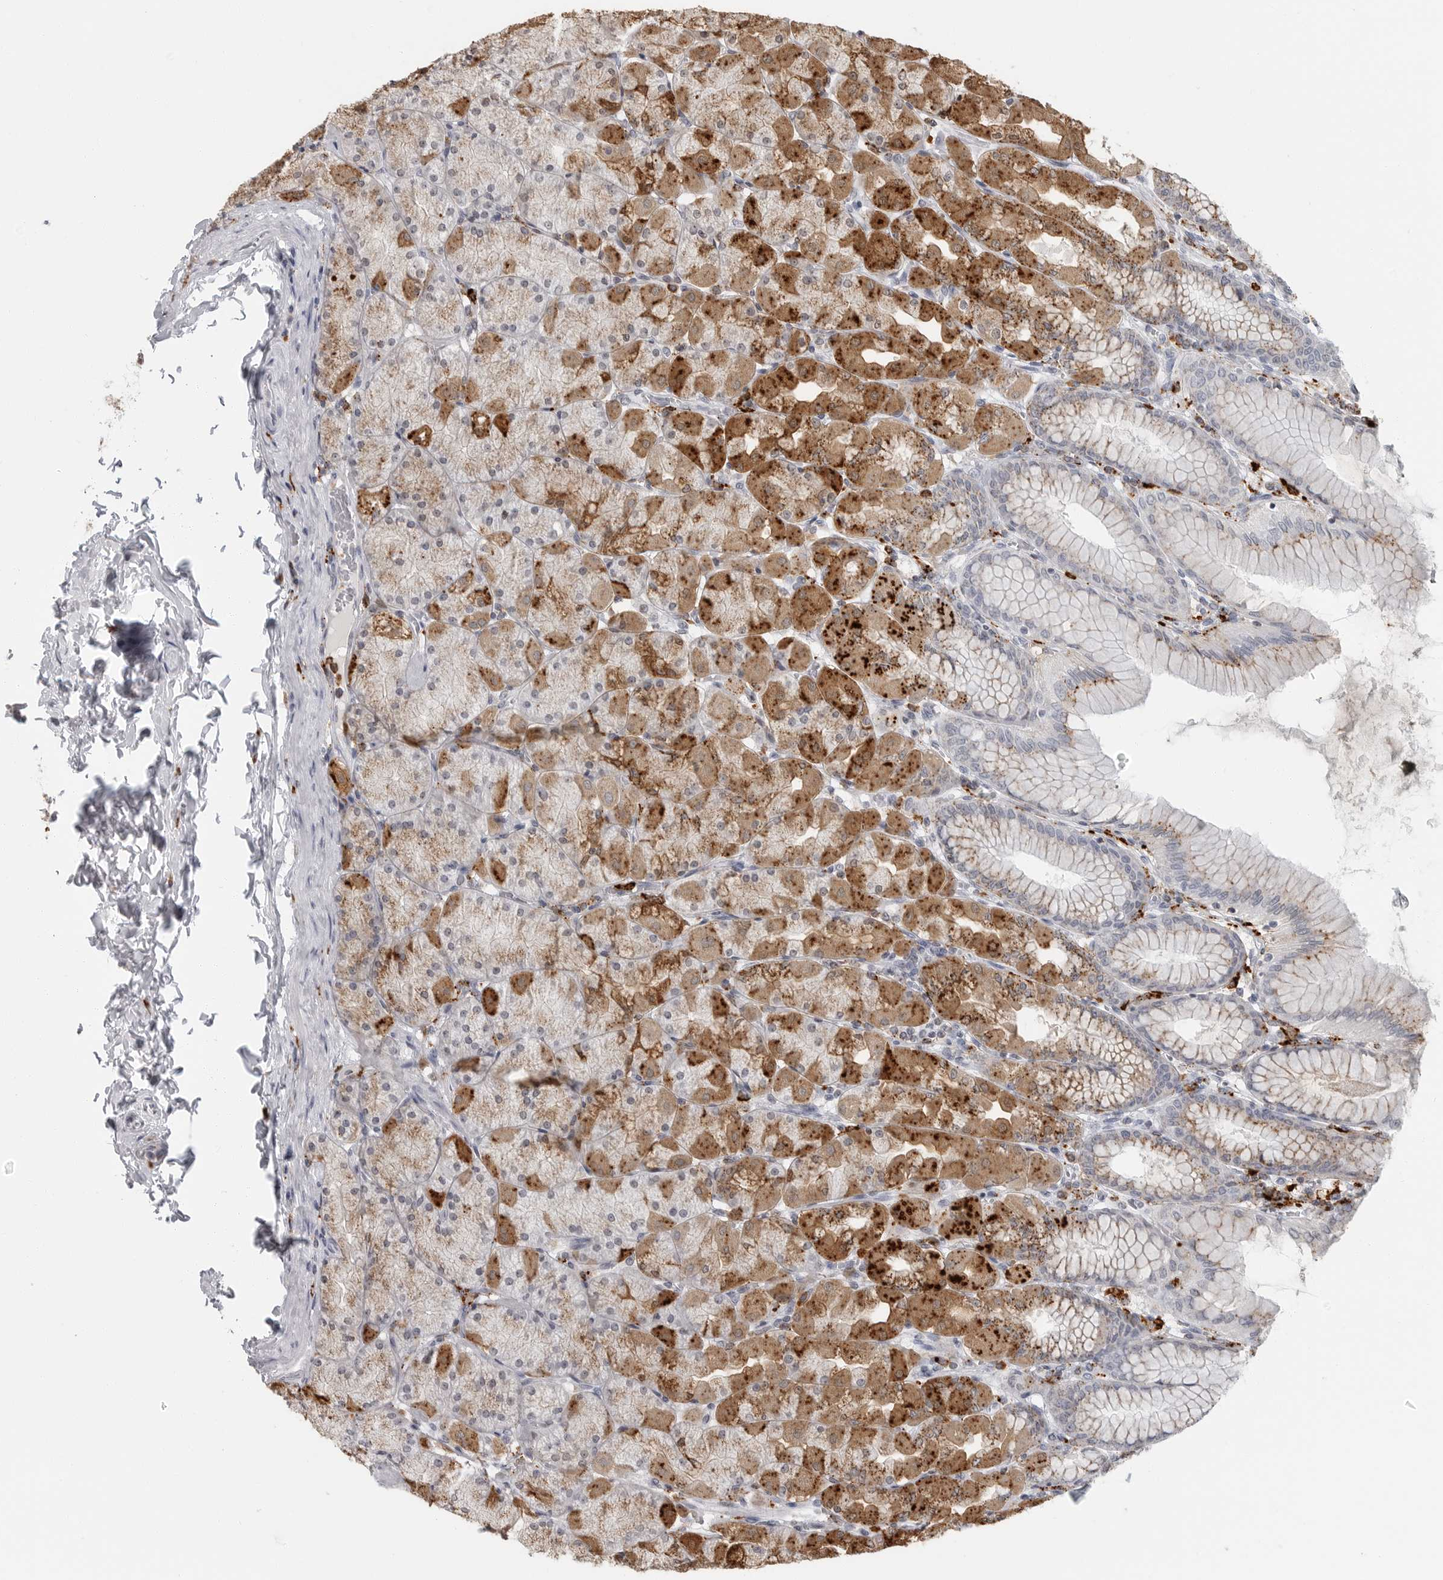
{"staining": {"intensity": "strong", "quantity": "25%-75%", "location": "cytoplasmic/membranous"}, "tissue": "stomach", "cell_type": "Glandular cells", "image_type": "normal", "snomed": [{"axis": "morphology", "description": "Normal tissue, NOS"}, {"axis": "topography", "description": "Stomach, upper"}], "caption": "The immunohistochemical stain highlights strong cytoplasmic/membranous staining in glandular cells of normal stomach.", "gene": "IFI30", "patient": {"sex": "female", "age": 56}}